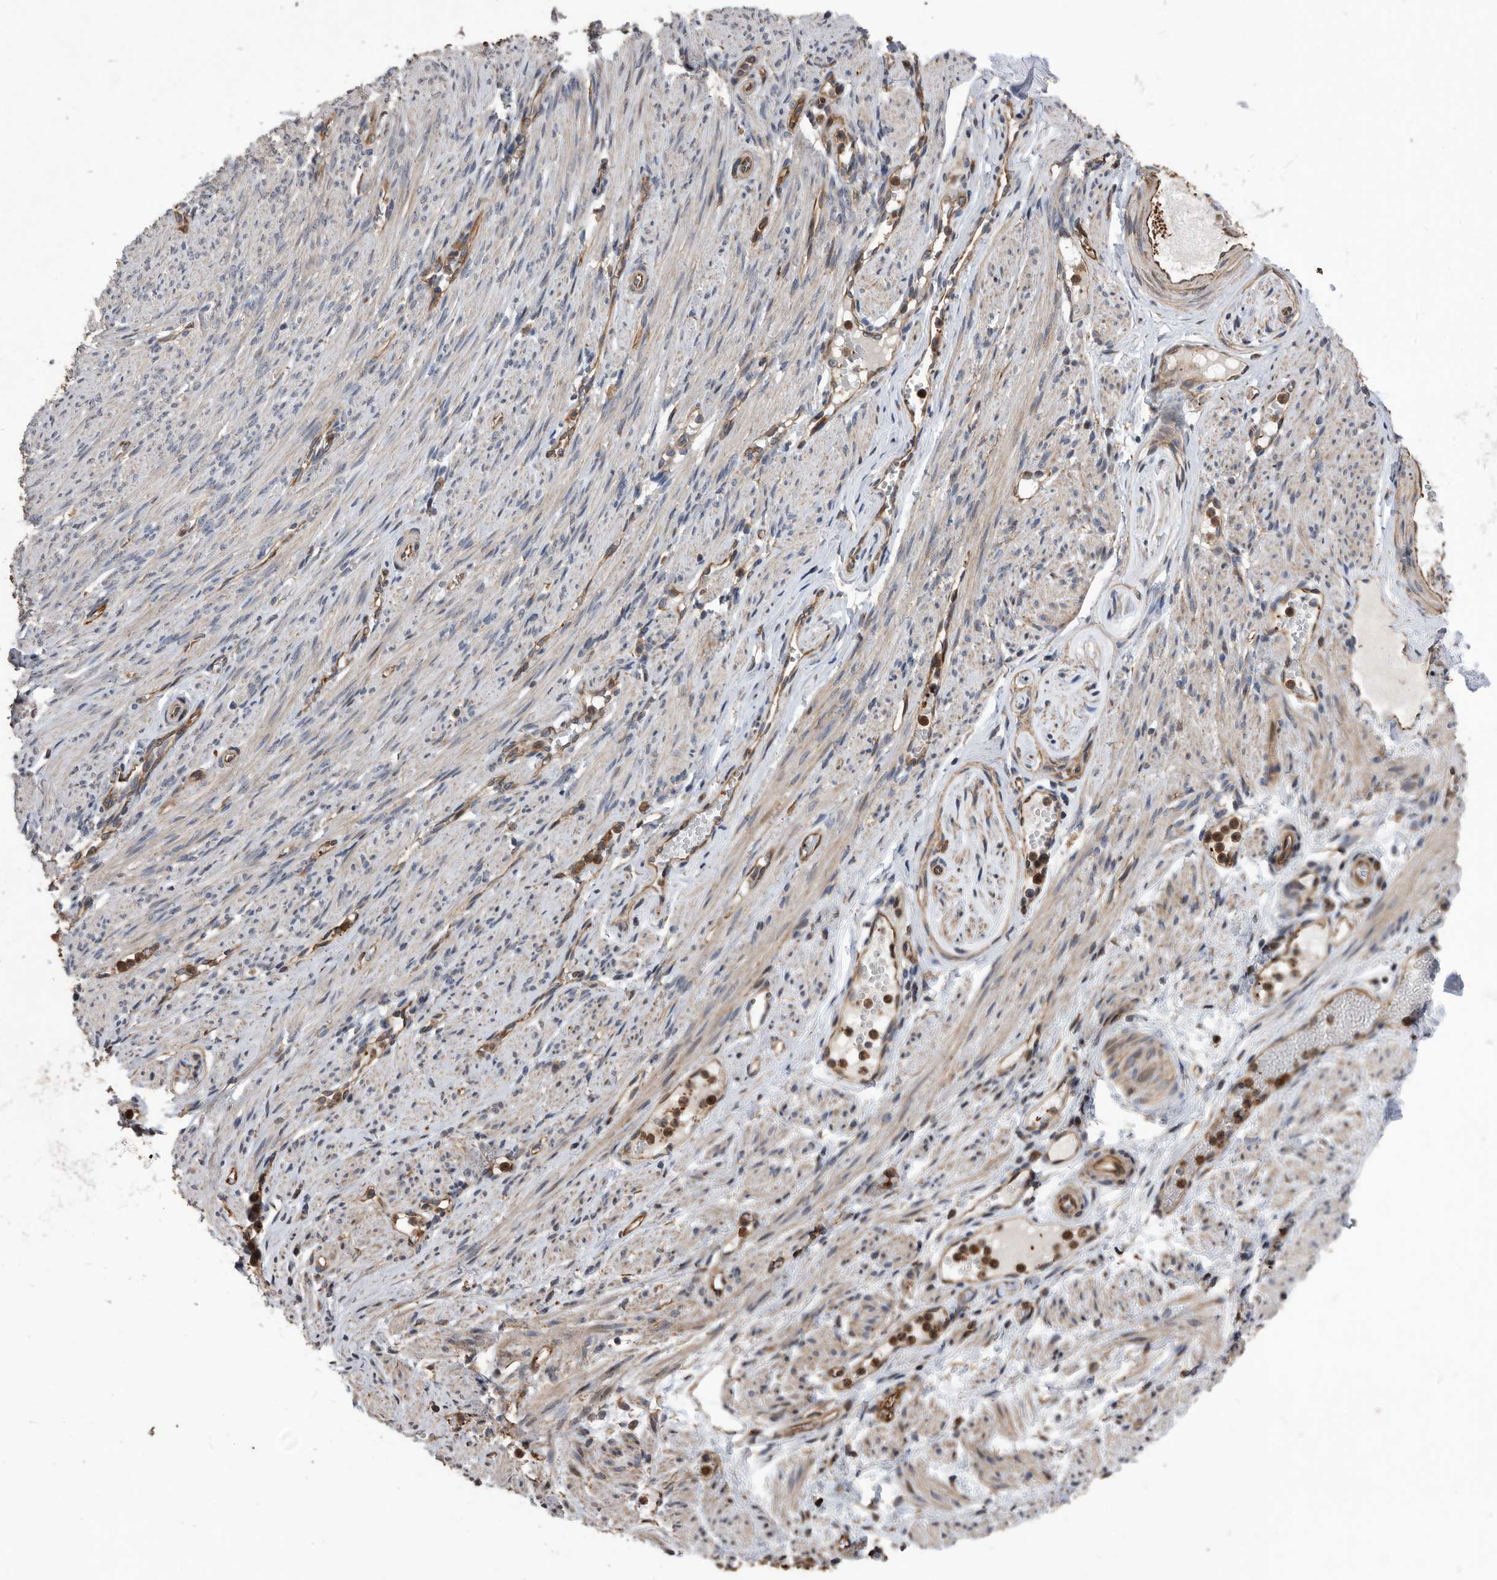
{"staining": {"intensity": "moderate", "quantity": ">75%", "location": "cytoplasmic/membranous"}, "tissue": "adipose tissue", "cell_type": "Adipocytes", "image_type": "normal", "snomed": [{"axis": "morphology", "description": "Normal tissue, NOS"}, {"axis": "topography", "description": "Smooth muscle"}, {"axis": "topography", "description": "Peripheral nerve tissue"}], "caption": "IHC image of unremarkable adipose tissue stained for a protein (brown), which shows medium levels of moderate cytoplasmic/membranous staining in approximately >75% of adipocytes.", "gene": "SERINC2", "patient": {"sex": "female", "age": 39}}